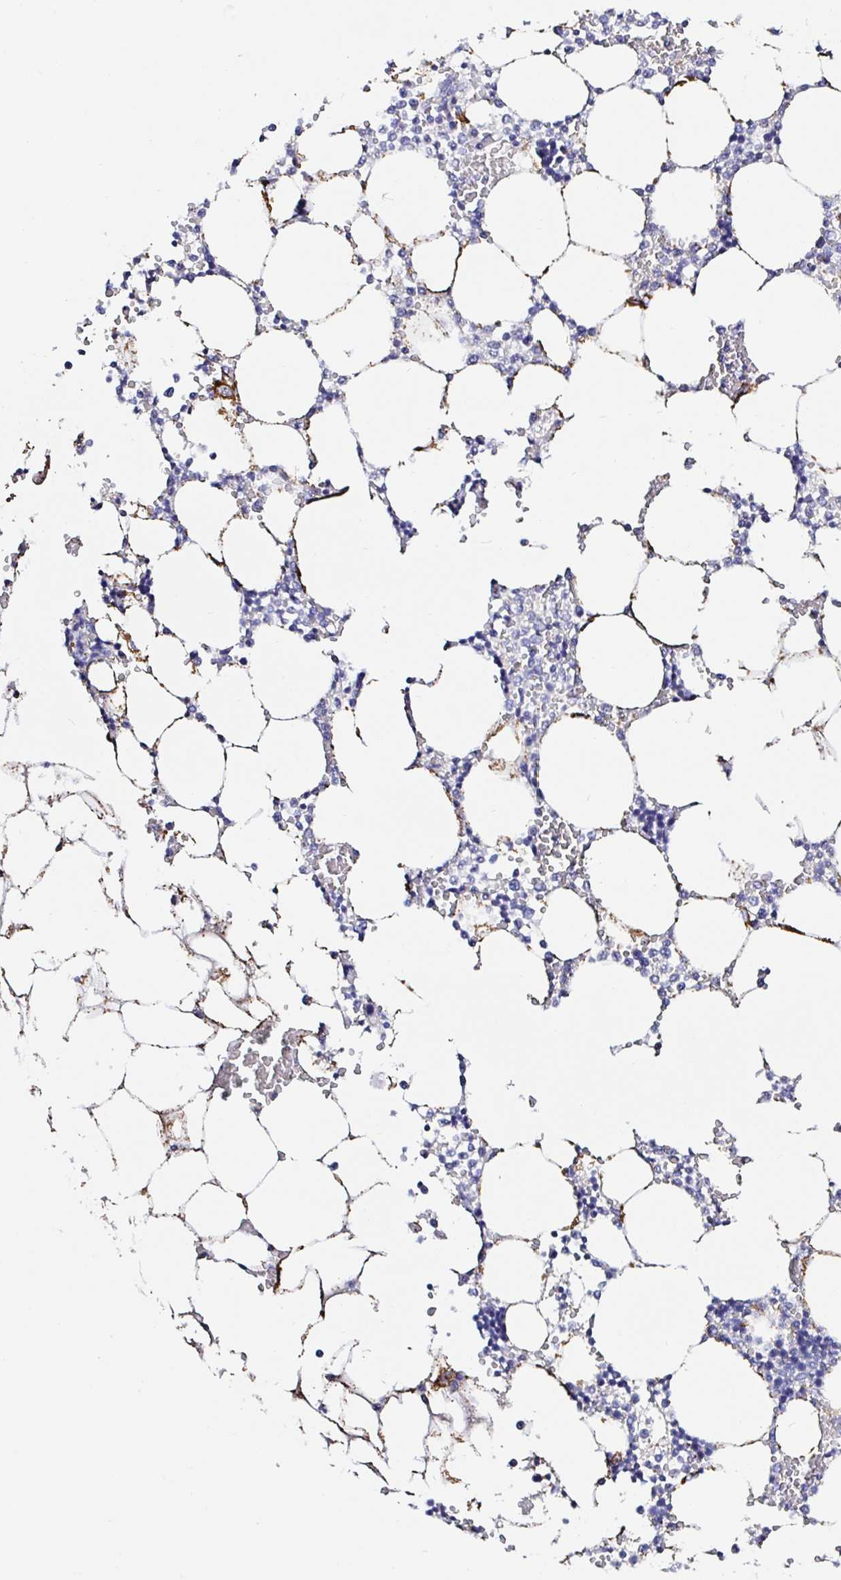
{"staining": {"intensity": "negative", "quantity": "none", "location": "none"}, "tissue": "bone marrow", "cell_type": "Hematopoietic cells", "image_type": "normal", "snomed": [{"axis": "morphology", "description": "Normal tissue, NOS"}, {"axis": "topography", "description": "Bone marrow"}], "caption": "Immunohistochemical staining of normal bone marrow exhibits no significant staining in hematopoietic cells.", "gene": "MAOA", "patient": {"sex": "male", "age": 64}}